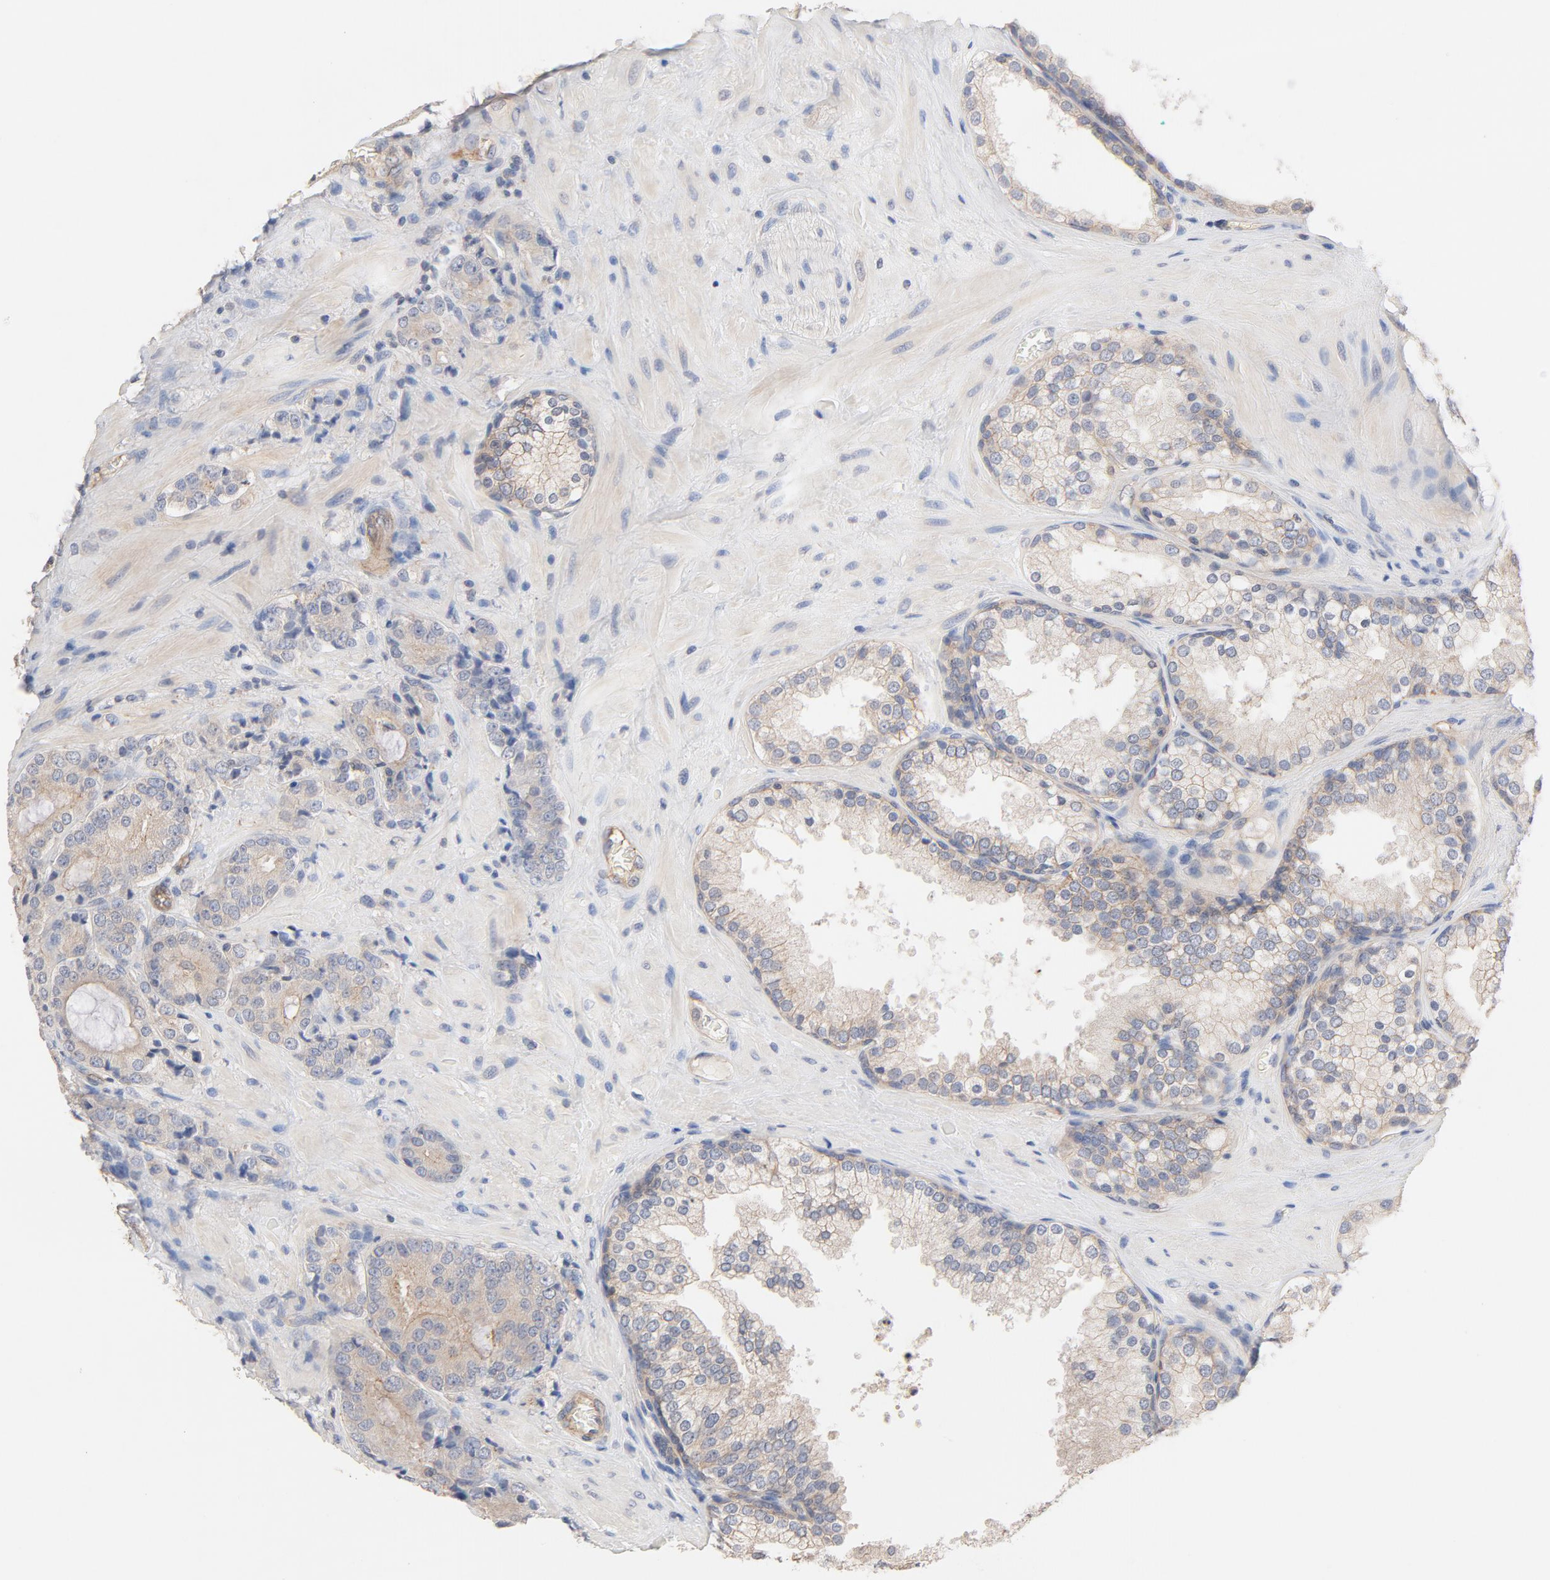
{"staining": {"intensity": "weak", "quantity": ">75%", "location": "cytoplasmic/membranous"}, "tissue": "prostate cancer", "cell_type": "Tumor cells", "image_type": "cancer", "snomed": [{"axis": "morphology", "description": "Adenocarcinoma, High grade"}, {"axis": "topography", "description": "Prostate"}], "caption": "High-power microscopy captured an IHC image of adenocarcinoma (high-grade) (prostate), revealing weak cytoplasmic/membranous staining in approximately >75% of tumor cells.", "gene": "STRN3", "patient": {"sex": "male", "age": 70}}